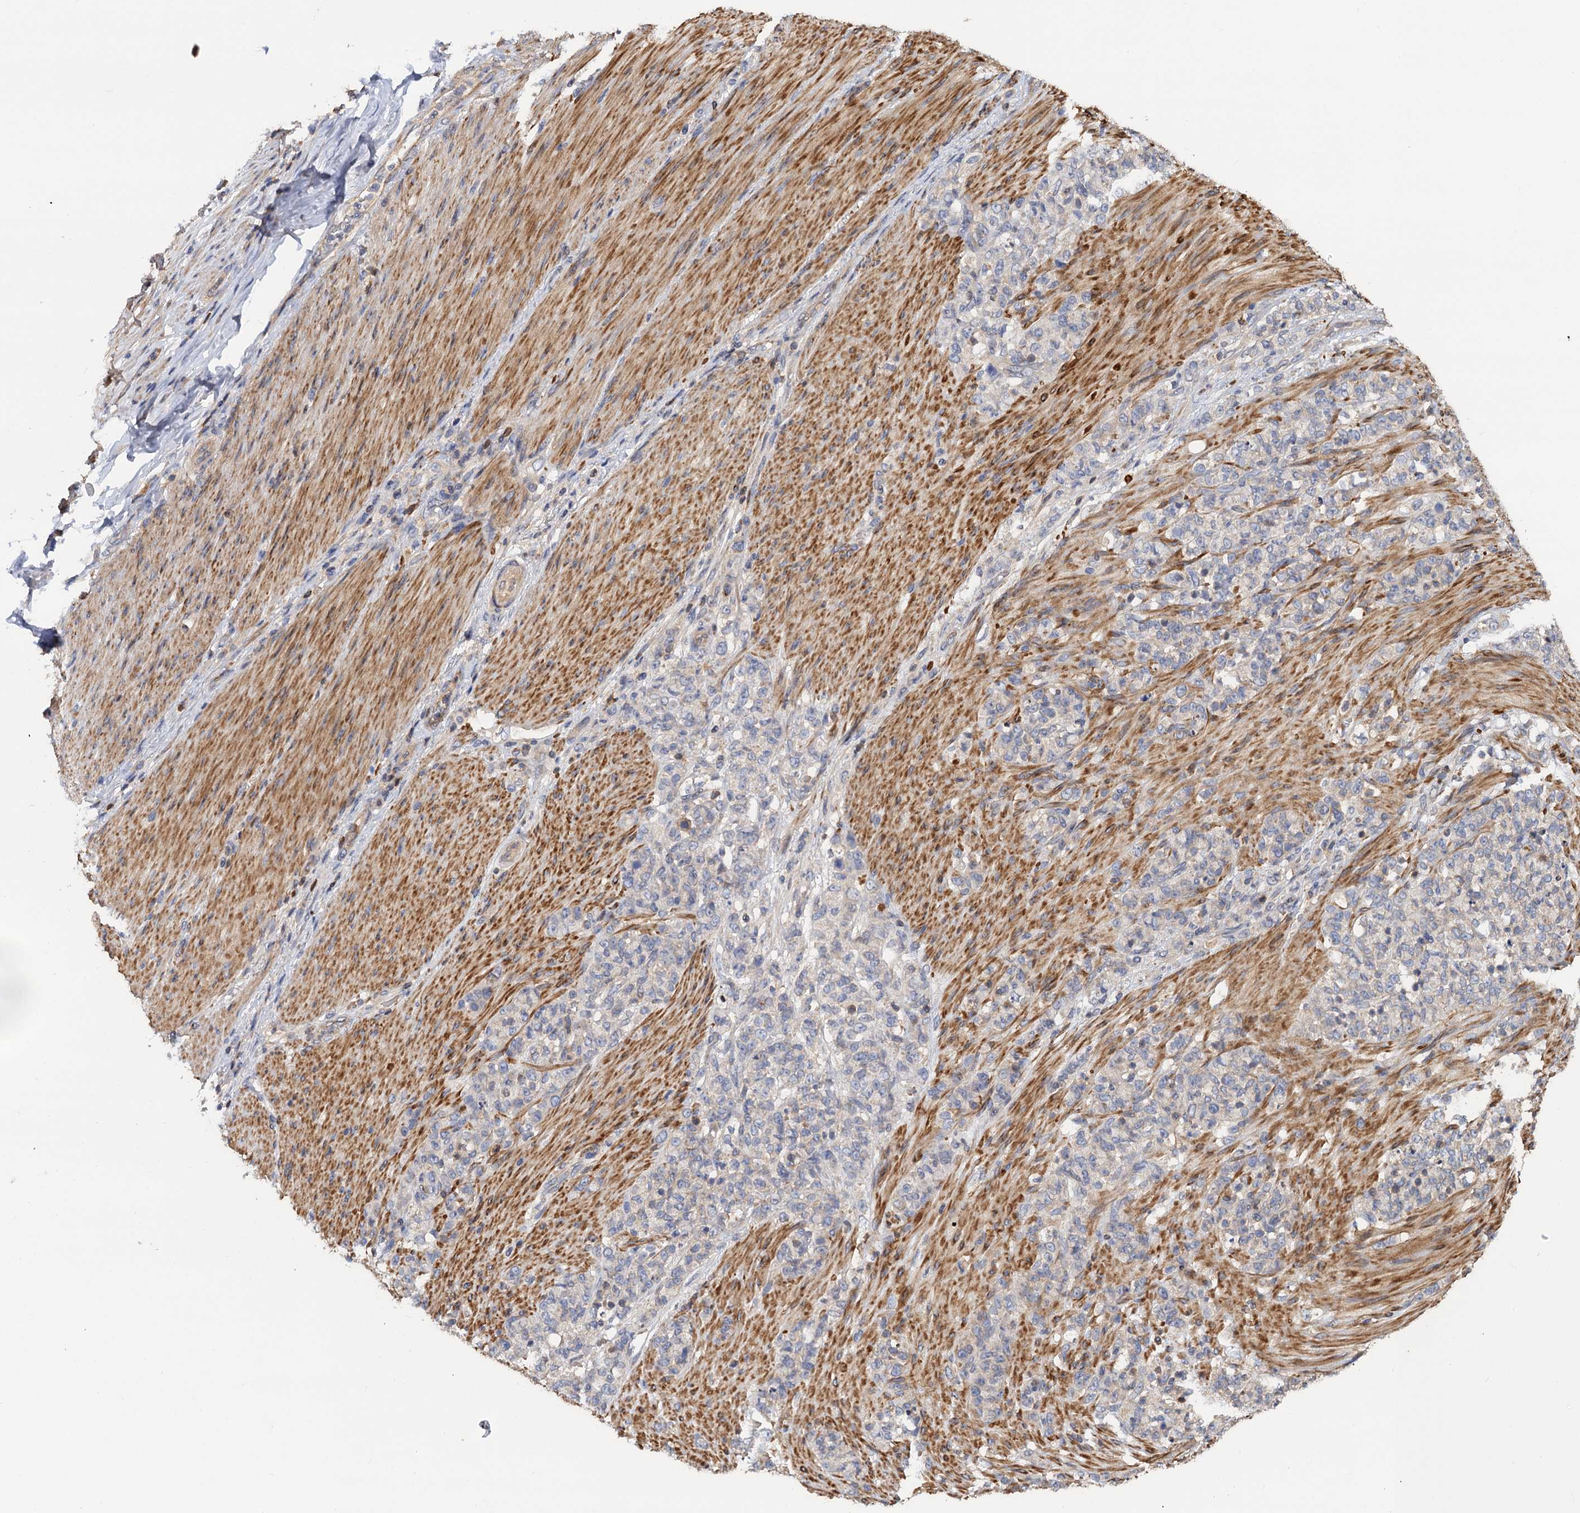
{"staining": {"intensity": "negative", "quantity": "none", "location": "none"}, "tissue": "stomach cancer", "cell_type": "Tumor cells", "image_type": "cancer", "snomed": [{"axis": "morphology", "description": "Adenocarcinoma, NOS"}, {"axis": "topography", "description": "Stomach"}], "caption": "This is an IHC image of human stomach cancer. There is no expression in tumor cells.", "gene": "DGKA", "patient": {"sex": "female", "age": 79}}